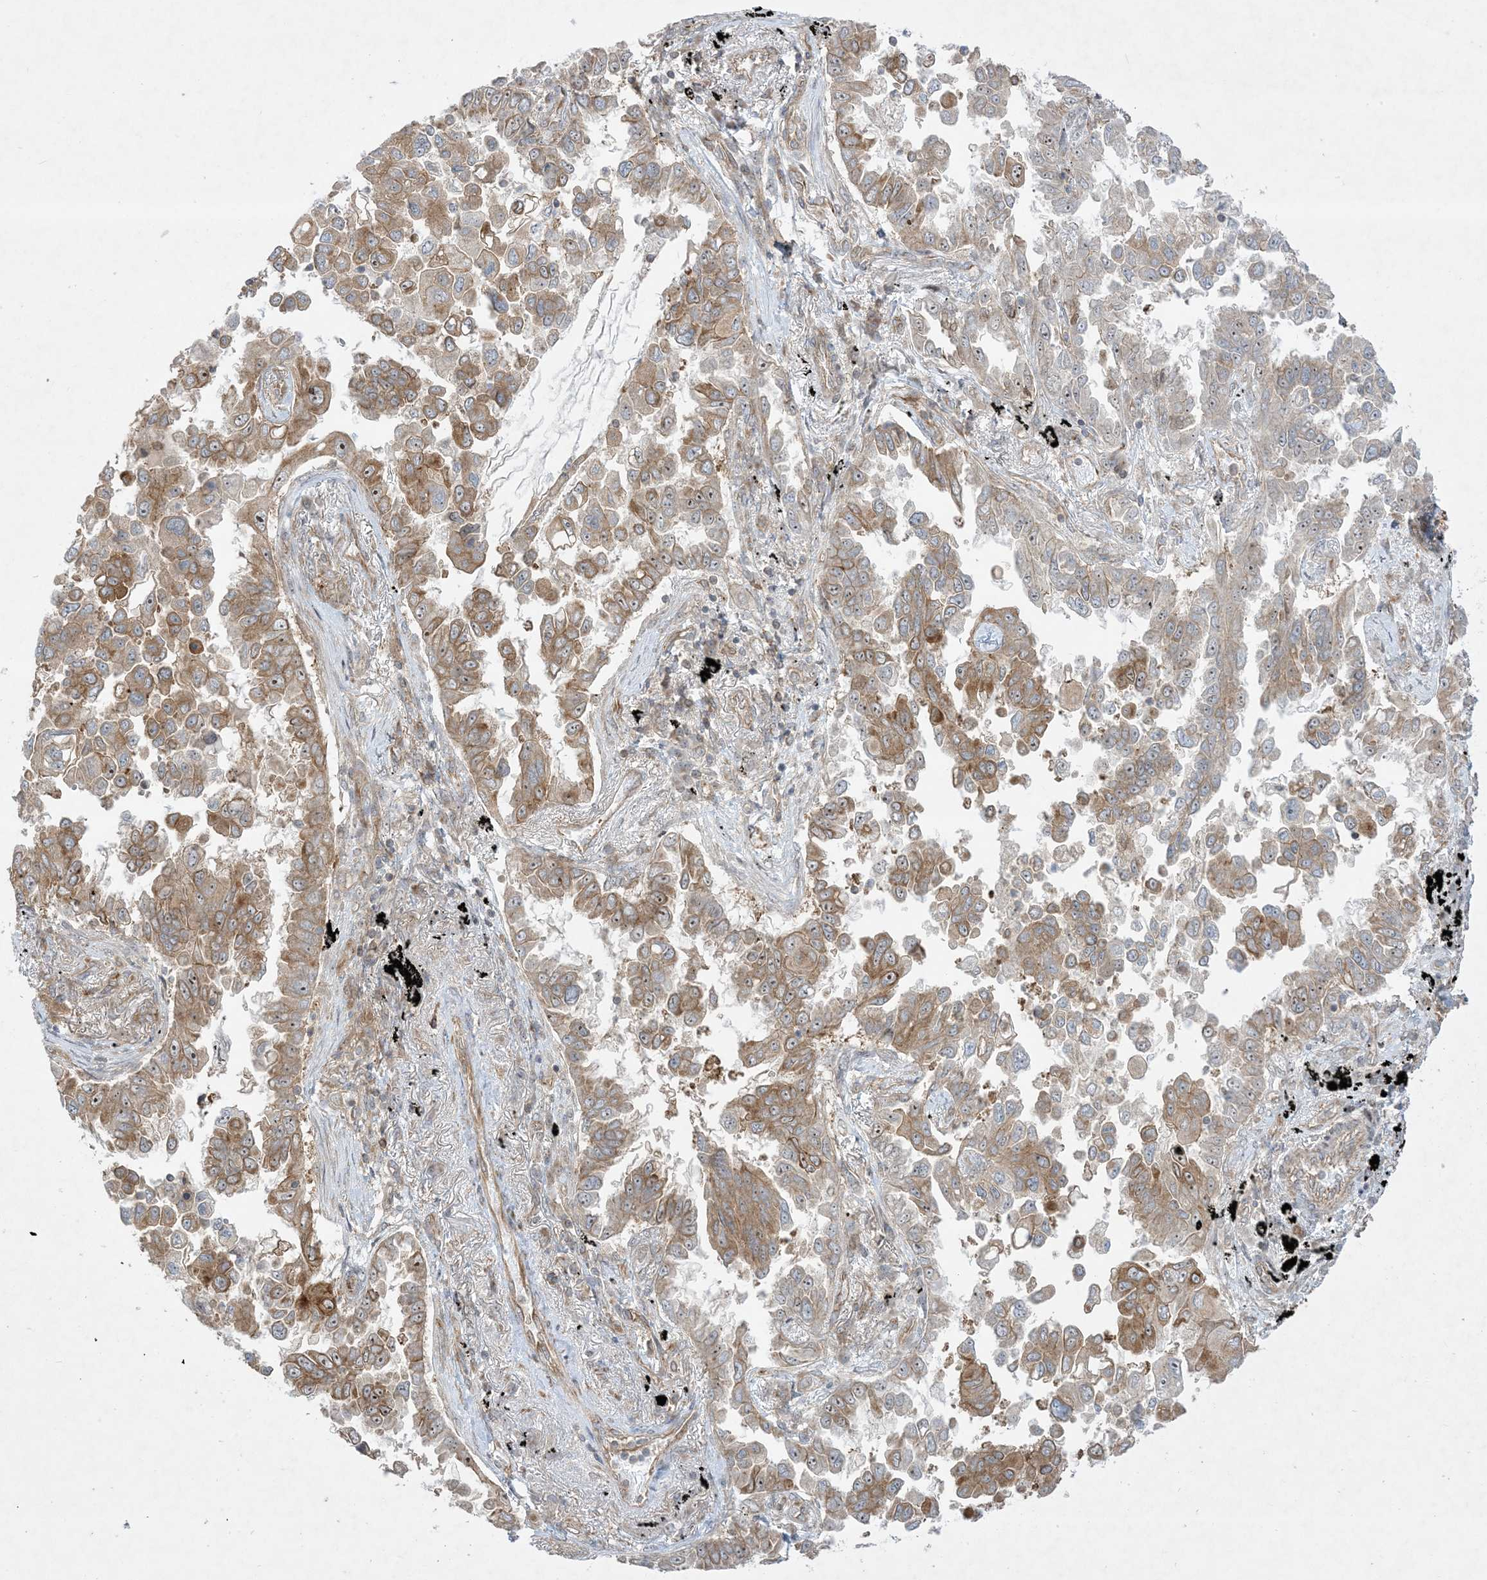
{"staining": {"intensity": "moderate", "quantity": "25%-75%", "location": "cytoplasmic/membranous,nuclear"}, "tissue": "lung cancer", "cell_type": "Tumor cells", "image_type": "cancer", "snomed": [{"axis": "morphology", "description": "Adenocarcinoma, NOS"}, {"axis": "topography", "description": "Lung"}], "caption": "Immunohistochemical staining of lung adenocarcinoma exhibits medium levels of moderate cytoplasmic/membranous and nuclear expression in approximately 25%-75% of tumor cells. (DAB IHC with brightfield microscopy, high magnification).", "gene": "SOGA3", "patient": {"sex": "female", "age": 67}}